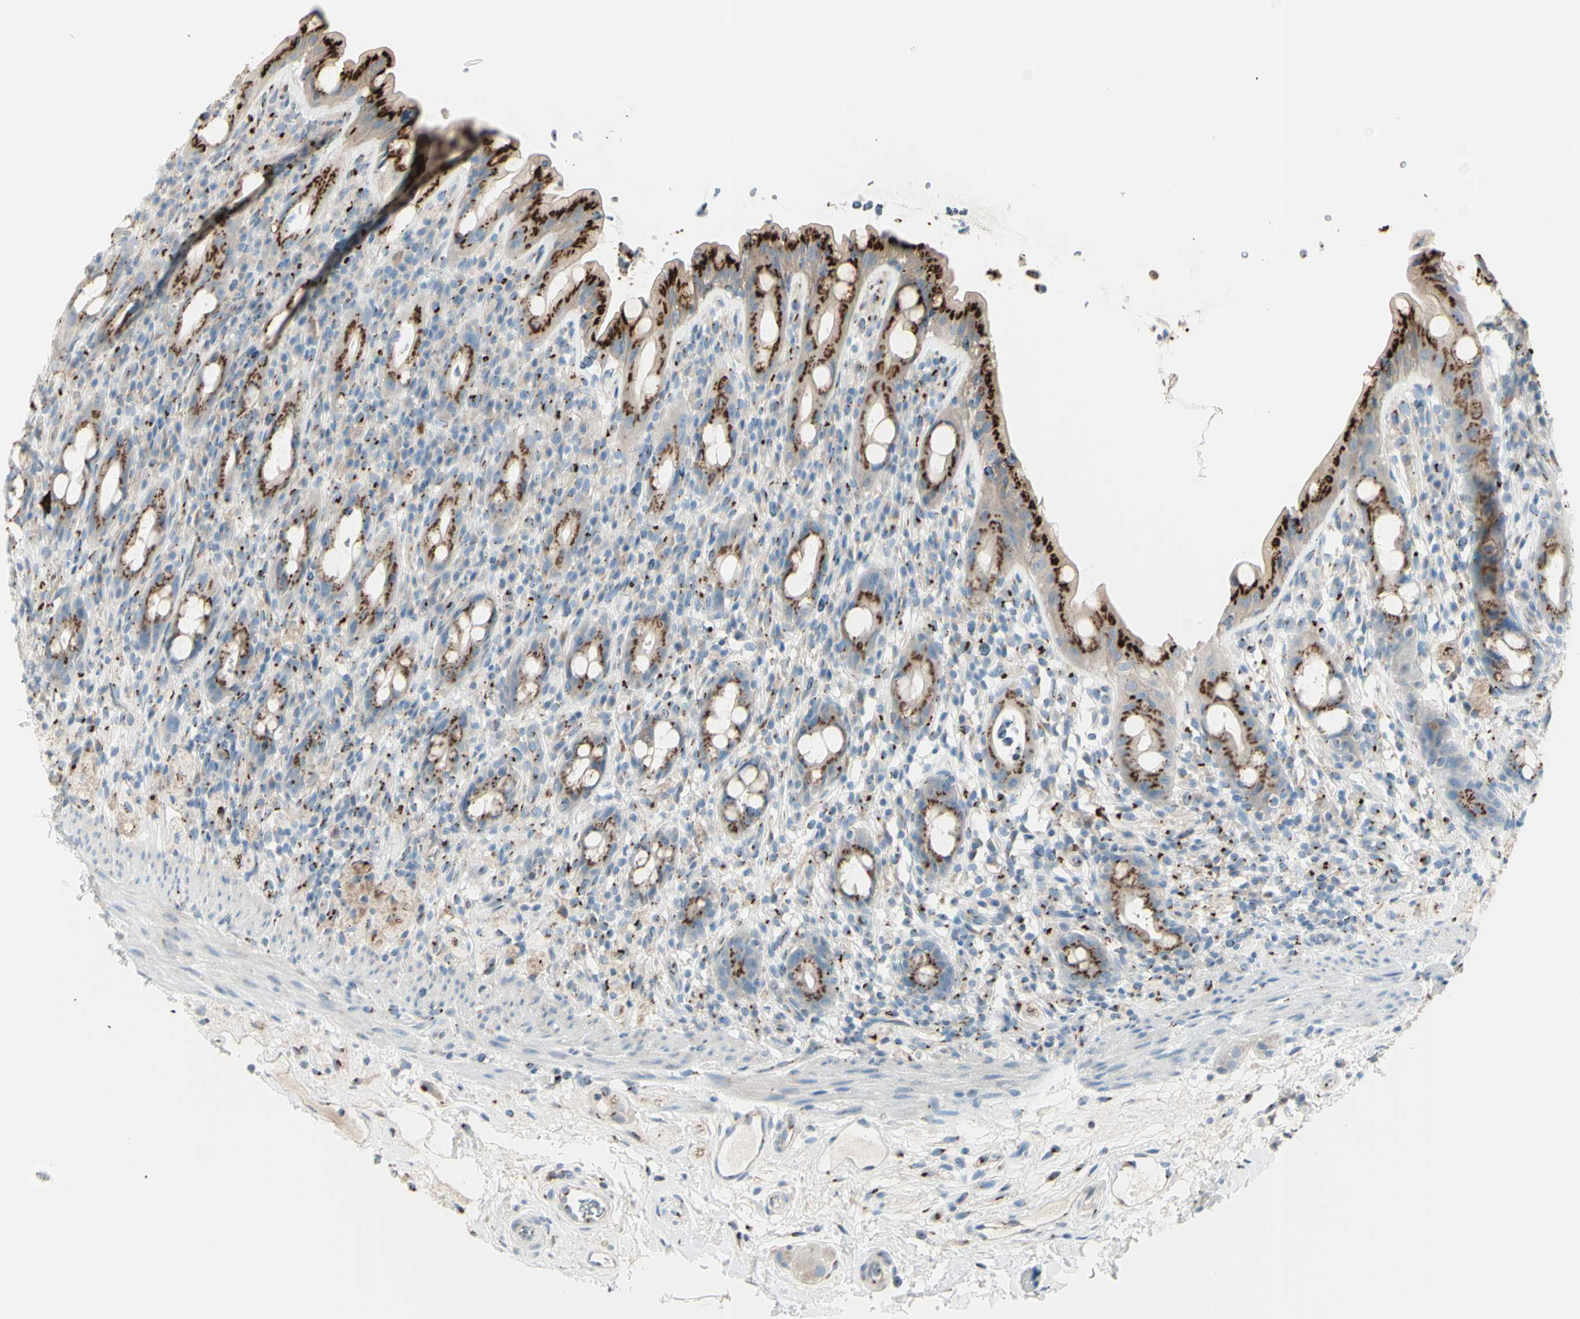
{"staining": {"intensity": "strong", "quantity": ">75%", "location": "cytoplasmic/membranous"}, "tissue": "rectum", "cell_type": "Glandular cells", "image_type": "normal", "snomed": [{"axis": "morphology", "description": "Normal tissue, NOS"}, {"axis": "topography", "description": "Rectum"}], "caption": "Strong cytoplasmic/membranous protein staining is seen in about >75% of glandular cells in rectum. The staining was performed using DAB to visualize the protein expression in brown, while the nuclei were stained in blue with hematoxylin (Magnification: 20x).", "gene": "B4GALT1", "patient": {"sex": "male", "age": 44}}